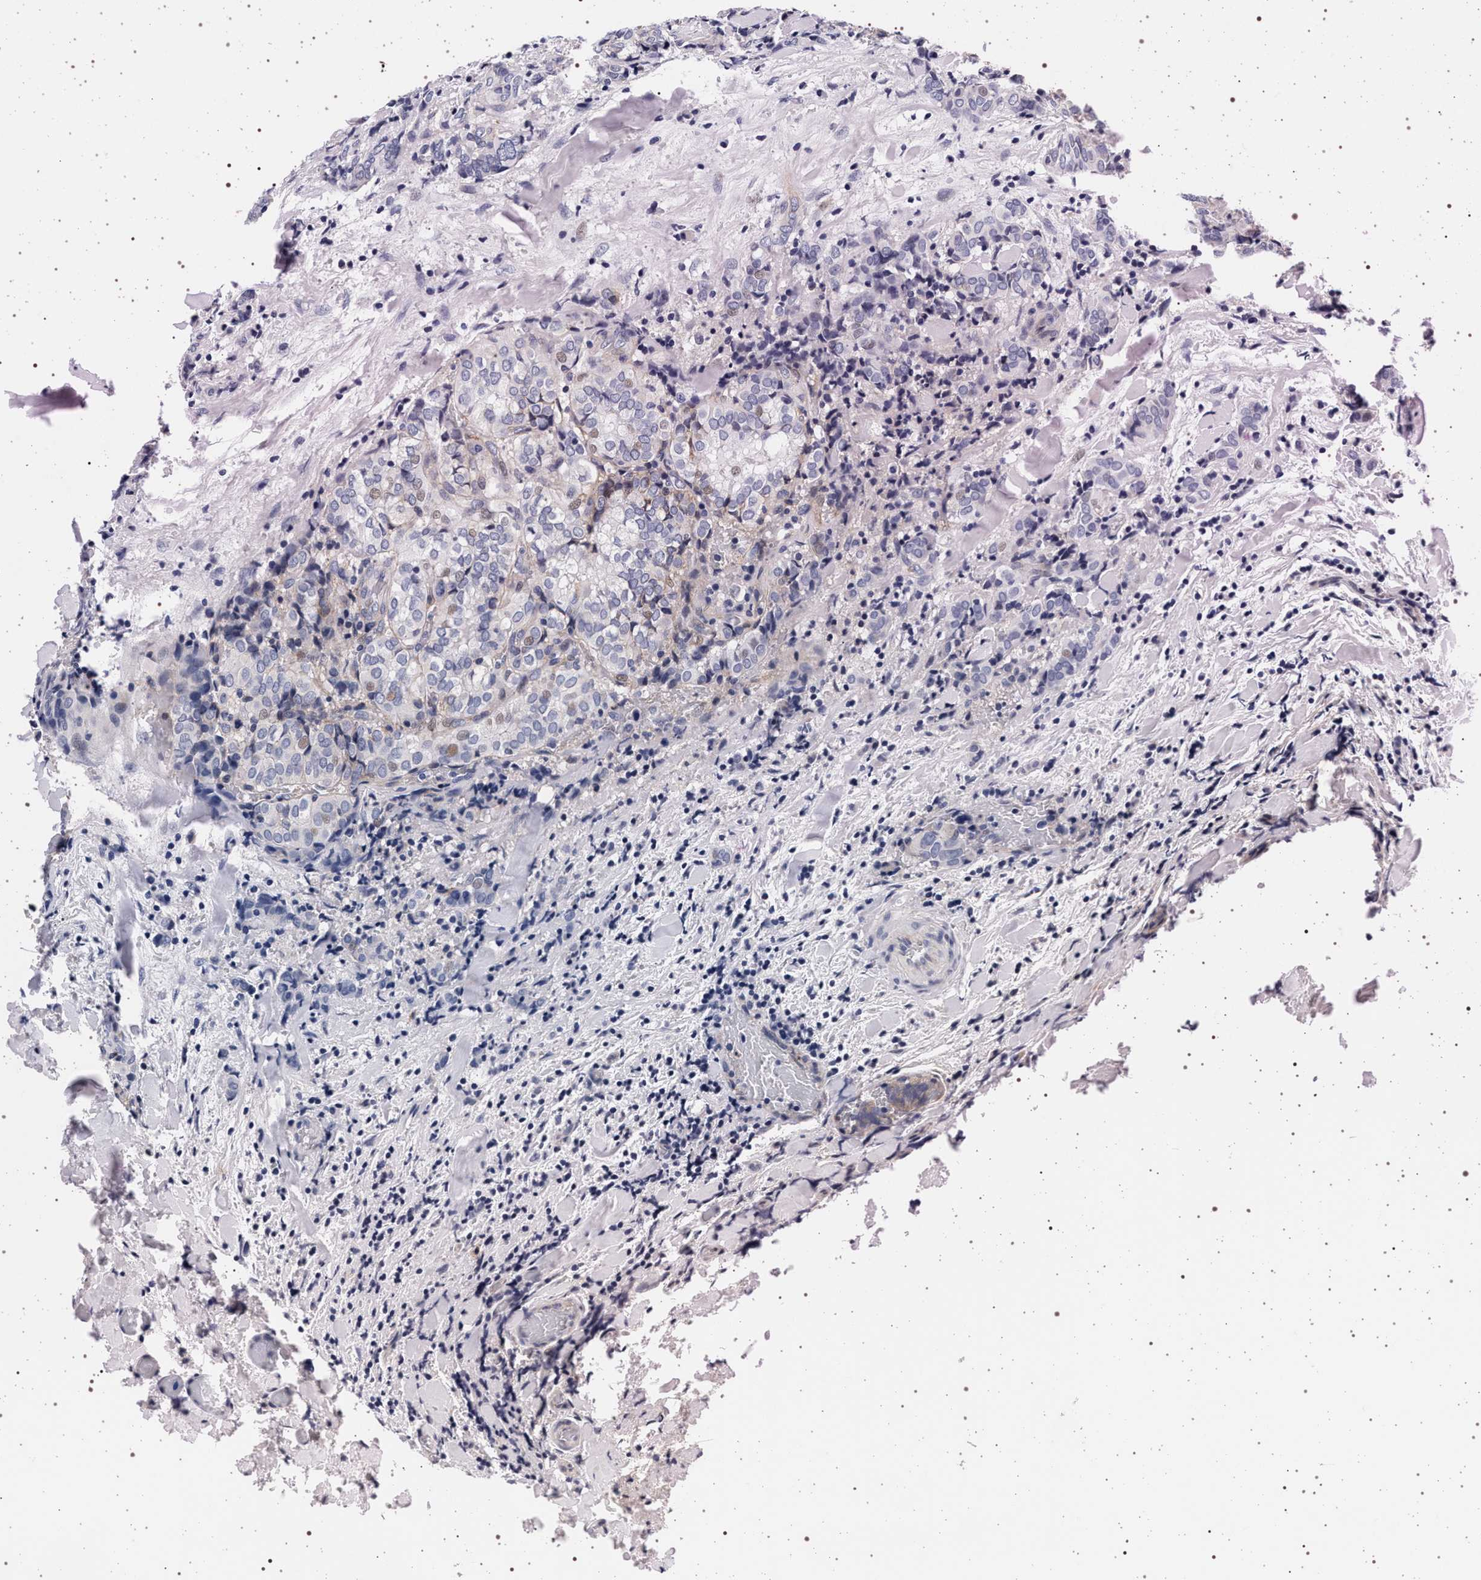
{"staining": {"intensity": "weak", "quantity": "<25%", "location": "nuclear"}, "tissue": "thyroid cancer", "cell_type": "Tumor cells", "image_type": "cancer", "snomed": [{"axis": "morphology", "description": "Normal tissue, NOS"}, {"axis": "morphology", "description": "Papillary adenocarcinoma, NOS"}, {"axis": "topography", "description": "Thyroid gland"}], "caption": "Immunohistochemistry micrograph of neoplastic tissue: human thyroid papillary adenocarcinoma stained with DAB (3,3'-diaminobenzidine) shows no significant protein expression in tumor cells. (IHC, brightfield microscopy, high magnification).", "gene": "SLC9A1", "patient": {"sex": "female", "age": 30}}